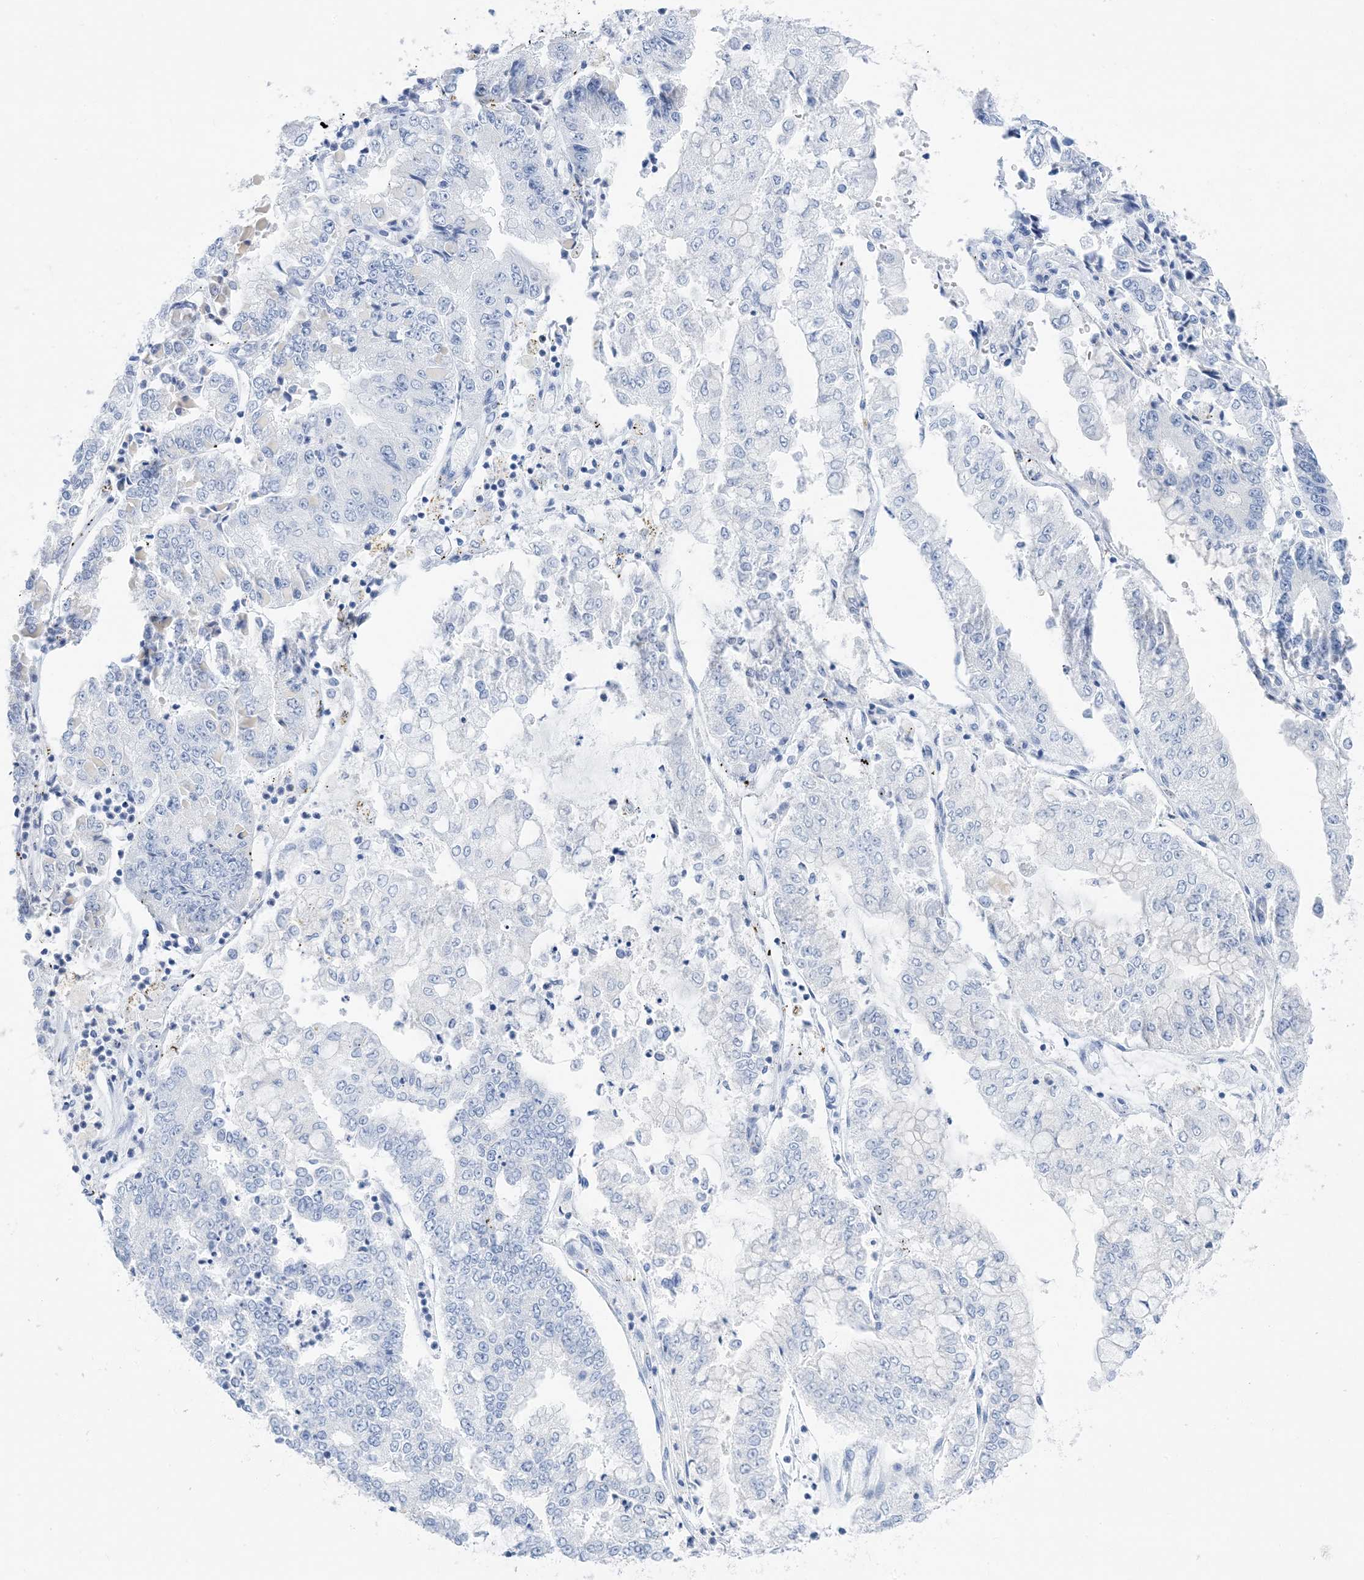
{"staining": {"intensity": "negative", "quantity": "none", "location": "none"}, "tissue": "stomach cancer", "cell_type": "Tumor cells", "image_type": "cancer", "snomed": [{"axis": "morphology", "description": "Adenocarcinoma, NOS"}, {"axis": "topography", "description": "Stomach"}], "caption": "A high-resolution image shows immunohistochemistry (IHC) staining of stomach cancer (adenocarcinoma), which reveals no significant staining in tumor cells. (Brightfield microscopy of DAB immunohistochemistry (IHC) at high magnification).", "gene": "SH3YL1", "patient": {"sex": "male", "age": 76}}